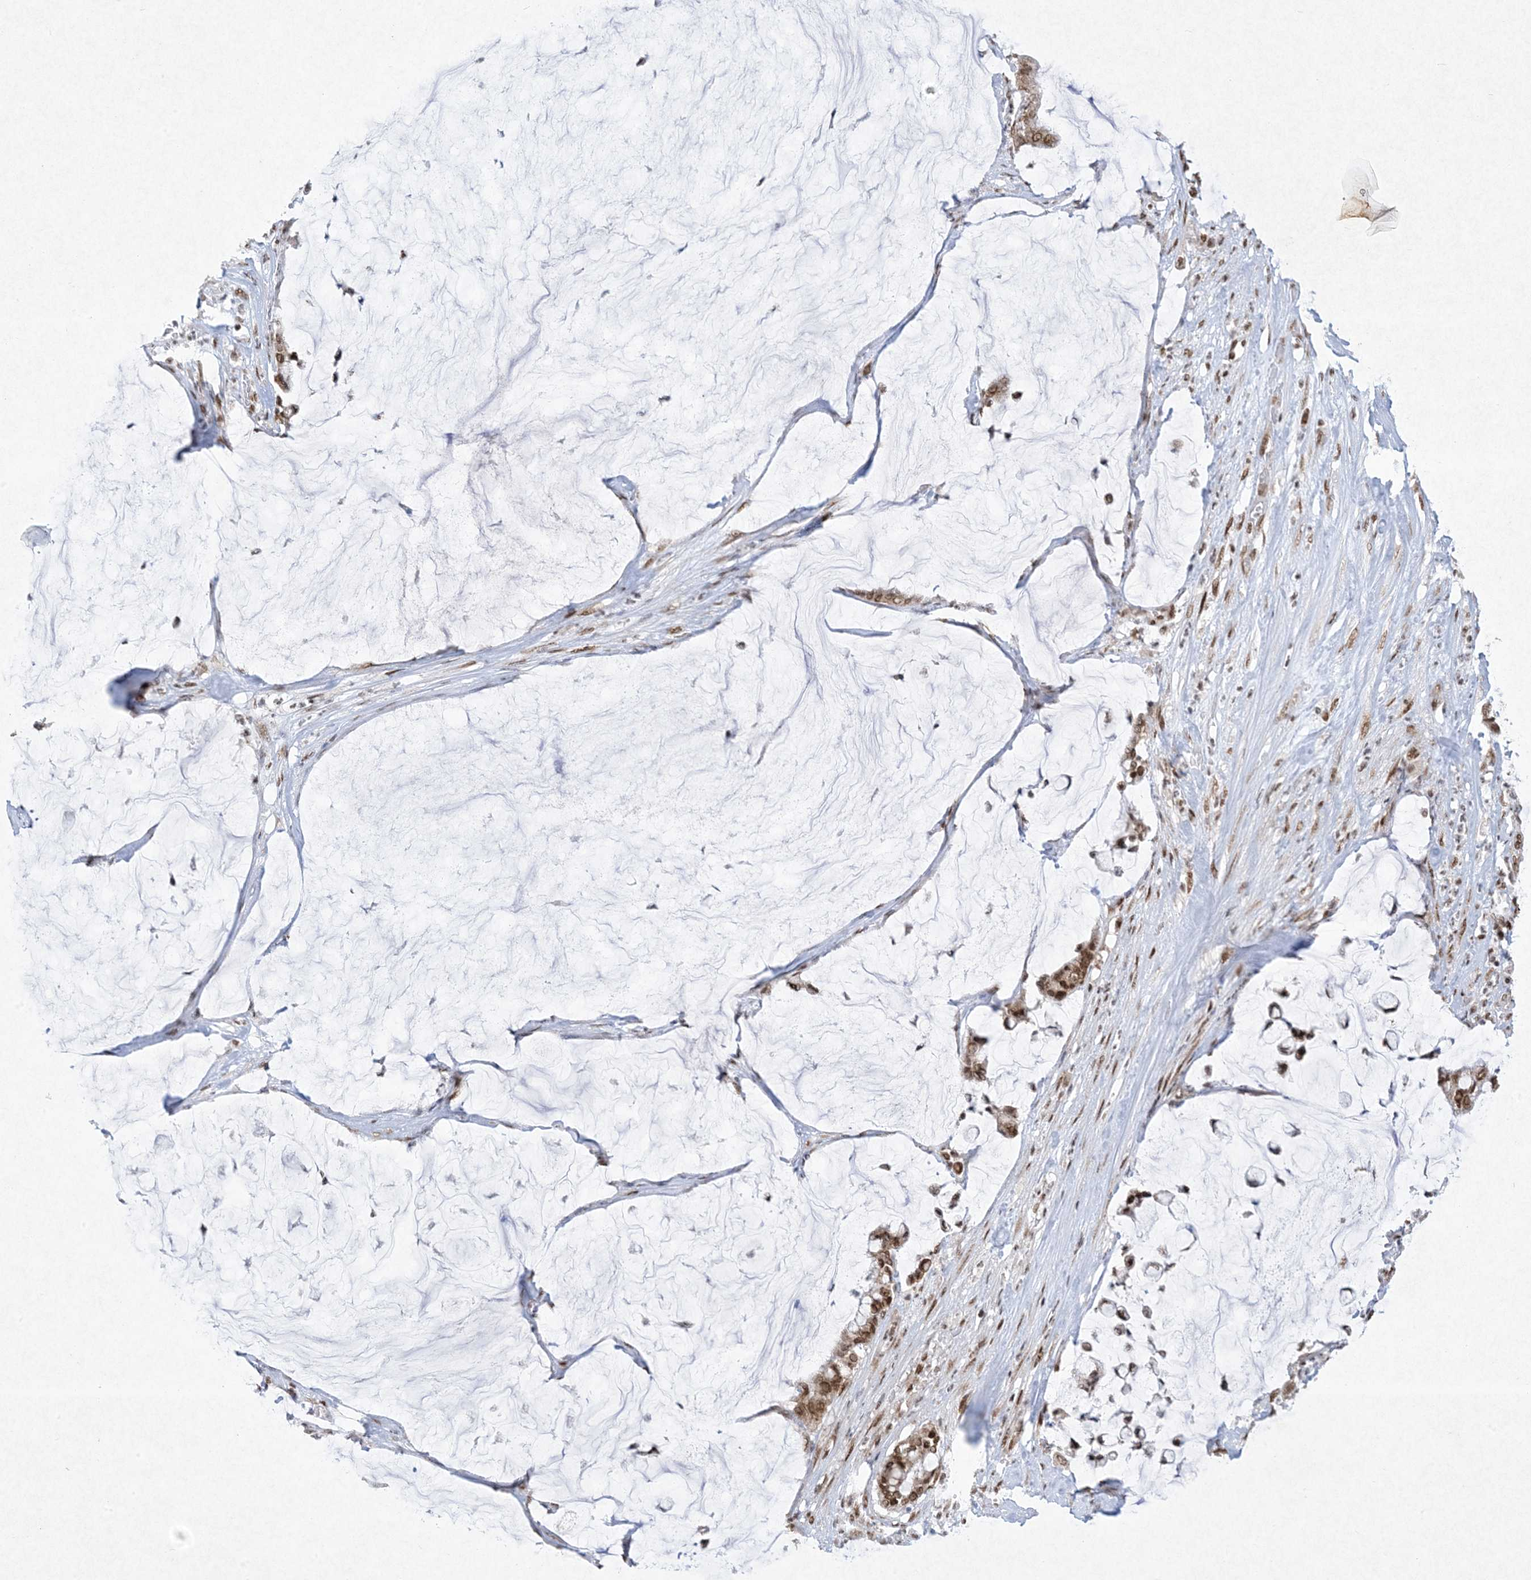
{"staining": {"intensity": "moderate", "quantity": ">75%", "location": "nuclear"}, "tissue": "pancreatic cancer", "cell_type": "Tumor cells", "image_type": "cancer", "snomed": [{"axis": "morphology", "description": "Adenocarcinoma, NOS"}, {"axis": "topography", "description": "Pancreas"}], "caption": "Protein analysis of adenocarcinoma (pancreatic) tissue exhibits moderate nuclear positivity in about >75% of tumor cells. (Stains: DAB in brown, nuclei in blue, Microscopy: brightfield microscopy at high magnification).", "gene": "PKNOX2", "patient": {"sex": "male", "age": 41}}